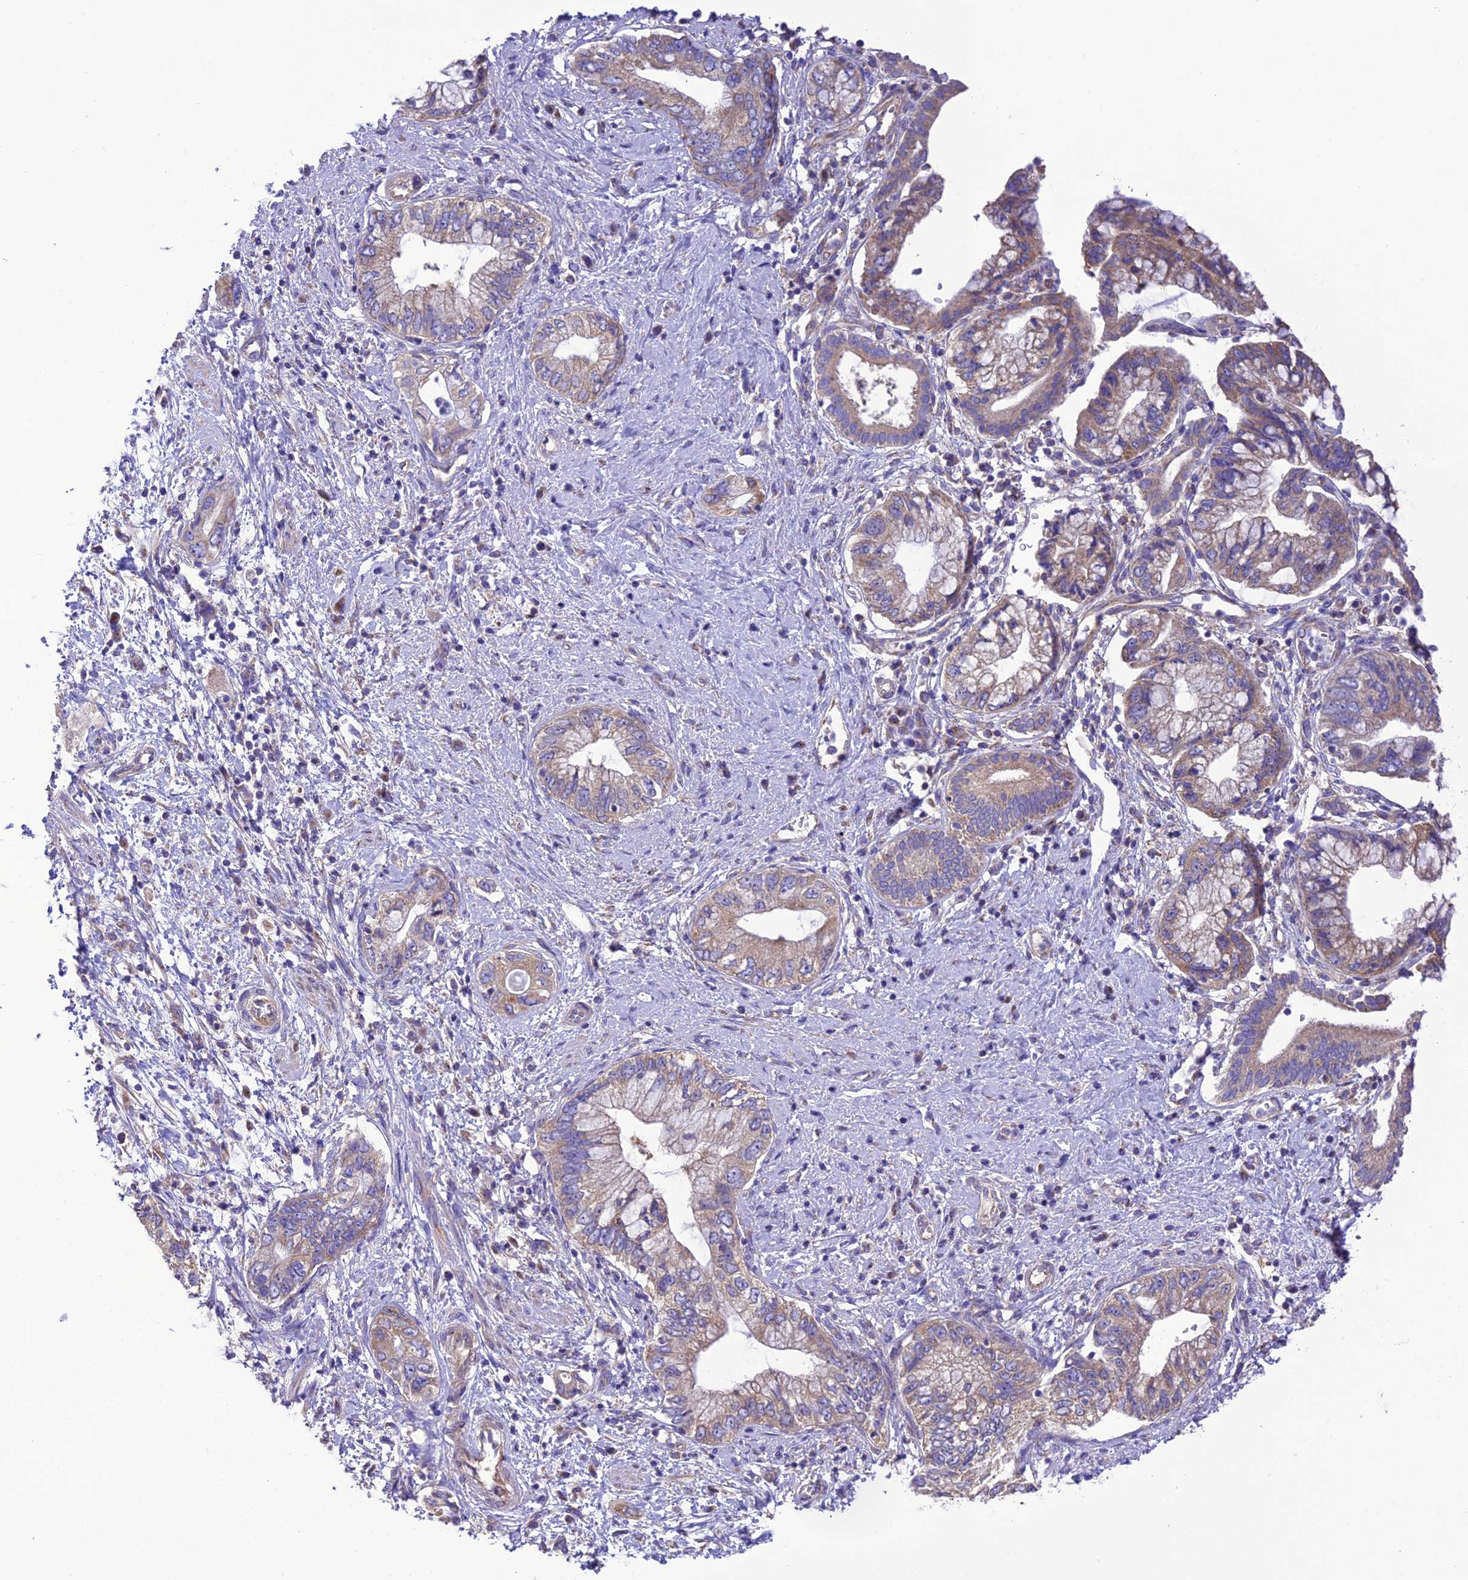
{"staining": {"intensity": "weak", "quantity": ">75%", "location": "cytoplasmic/membranous"}, "tissue": "pancreatic cancer", "cell_type": "Tumor cells", "image_type": "cancer", "snomed": [{"axis": "morphology", "description": "Adenocarcinoma, NOS"}, {"axis": "topography", "description": "Pancreas"}], "caption": "Pancreatic adenocarcinoma tissue reveals weak cytoplasmic/membranous positivity in approximately >75% of tumor cells The staining was performed using DAB, with brown indicating positive protein expression. Nuclei are stained blue with hematoxylin.", "gene": "MAP3K12", "patient": {"sex": "female", "age": 73}}